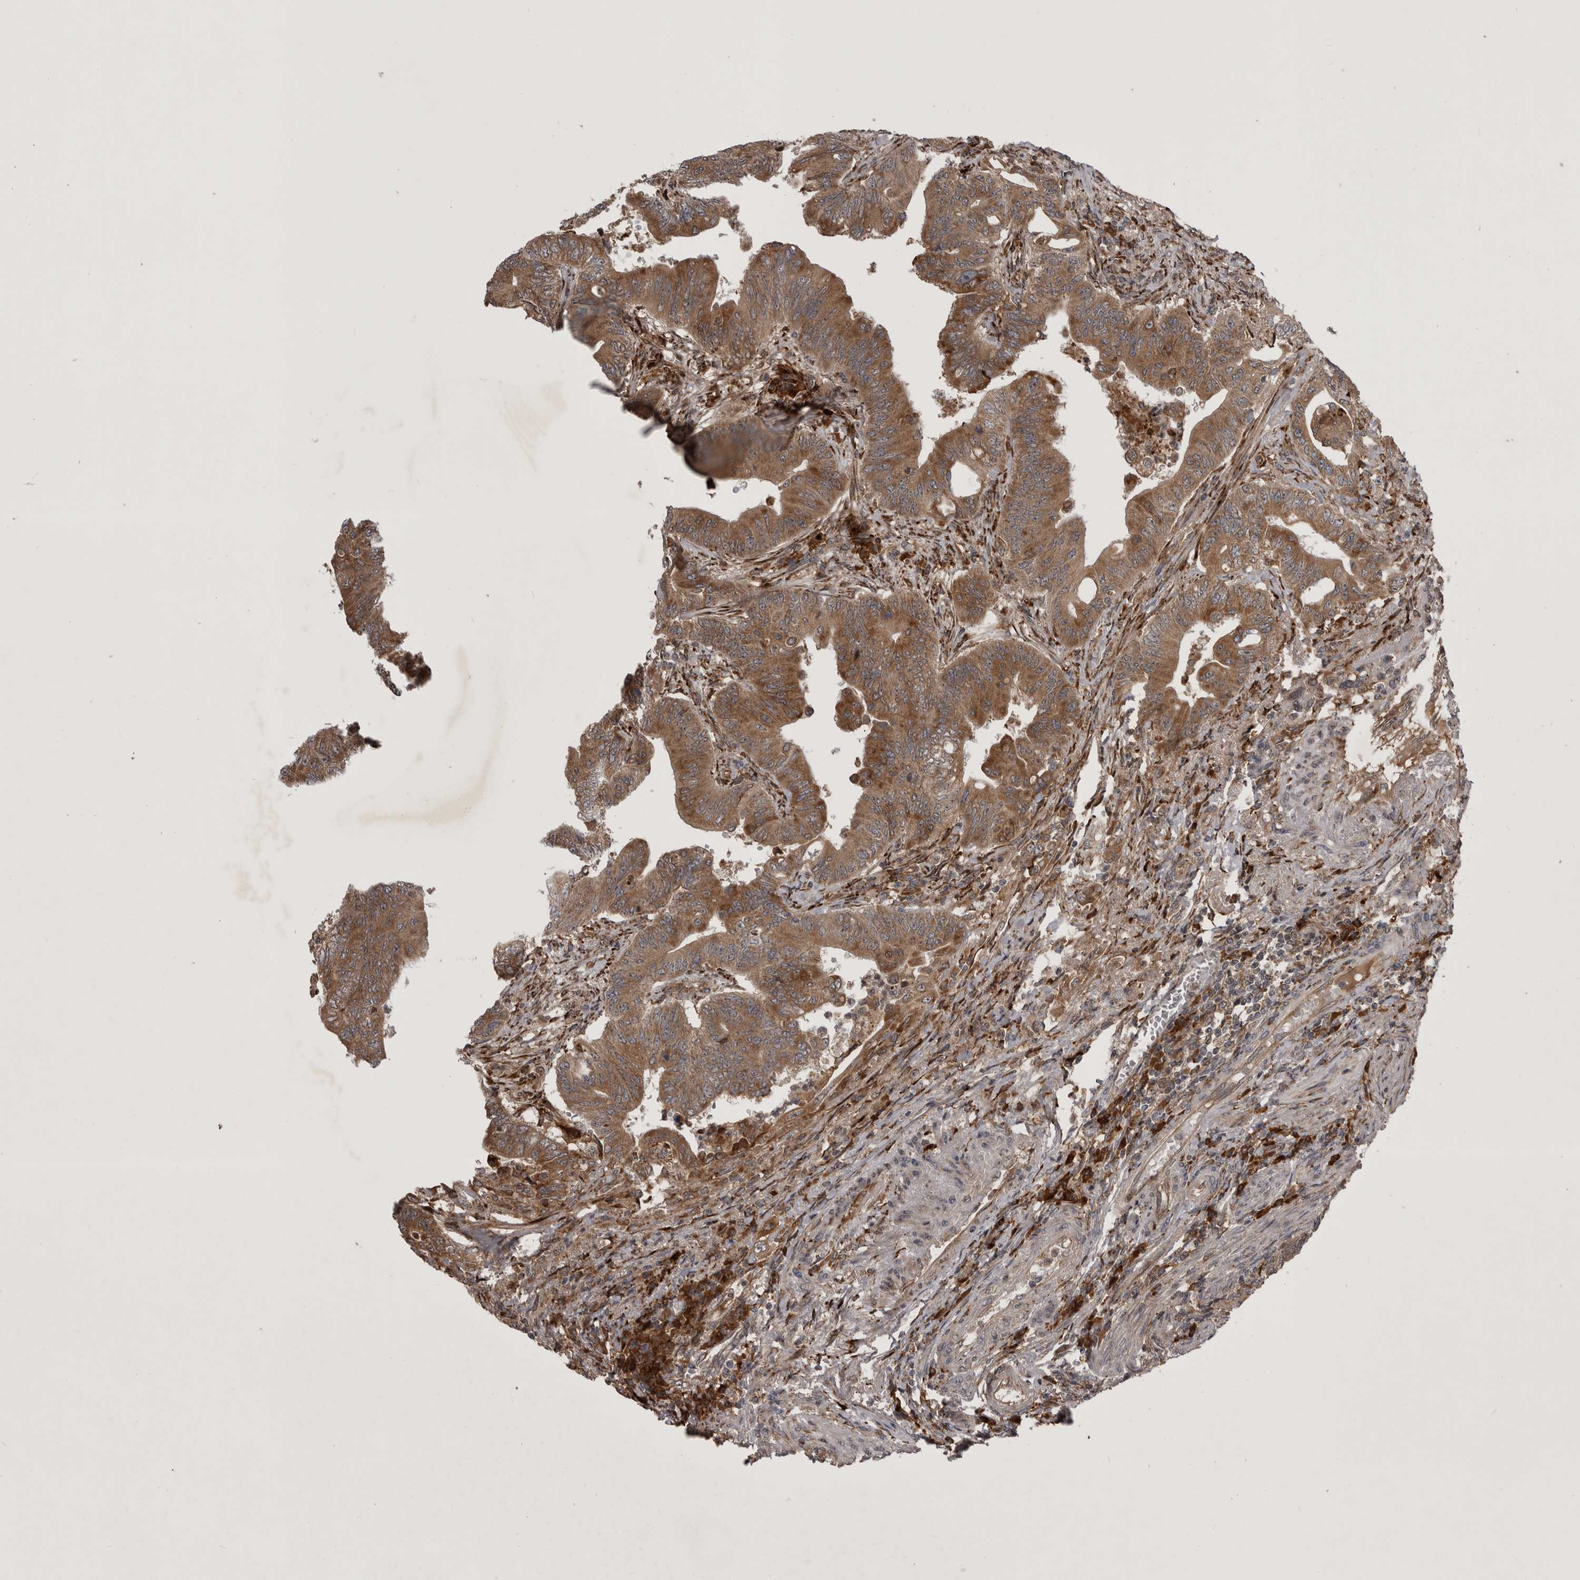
{"staining": {"intensity": "moderate", "quantity": ">75%", "location": "cytoplasmic/membranous"}, "tissue": "colorectal cancer", "cell_type": "Tumor cells", "image_type": "cancer", "snomed": [{"axis": "morphology", "description": "Adenoma, NOS"}, {"axis": "morphology", "description": "Adenocarcinoma, NOS"}, {"axis": "topography", "description": "Colon"}], "caption": "Immunohistochemical staining of adenoma (colorectal) demonstrates medium levels of moderate cytoplasmic/membranous protein staining in approximately >75% of tumor cells.", "gene": "RAB3GAP2", "patient": {"sex": "male", "age": 79}}